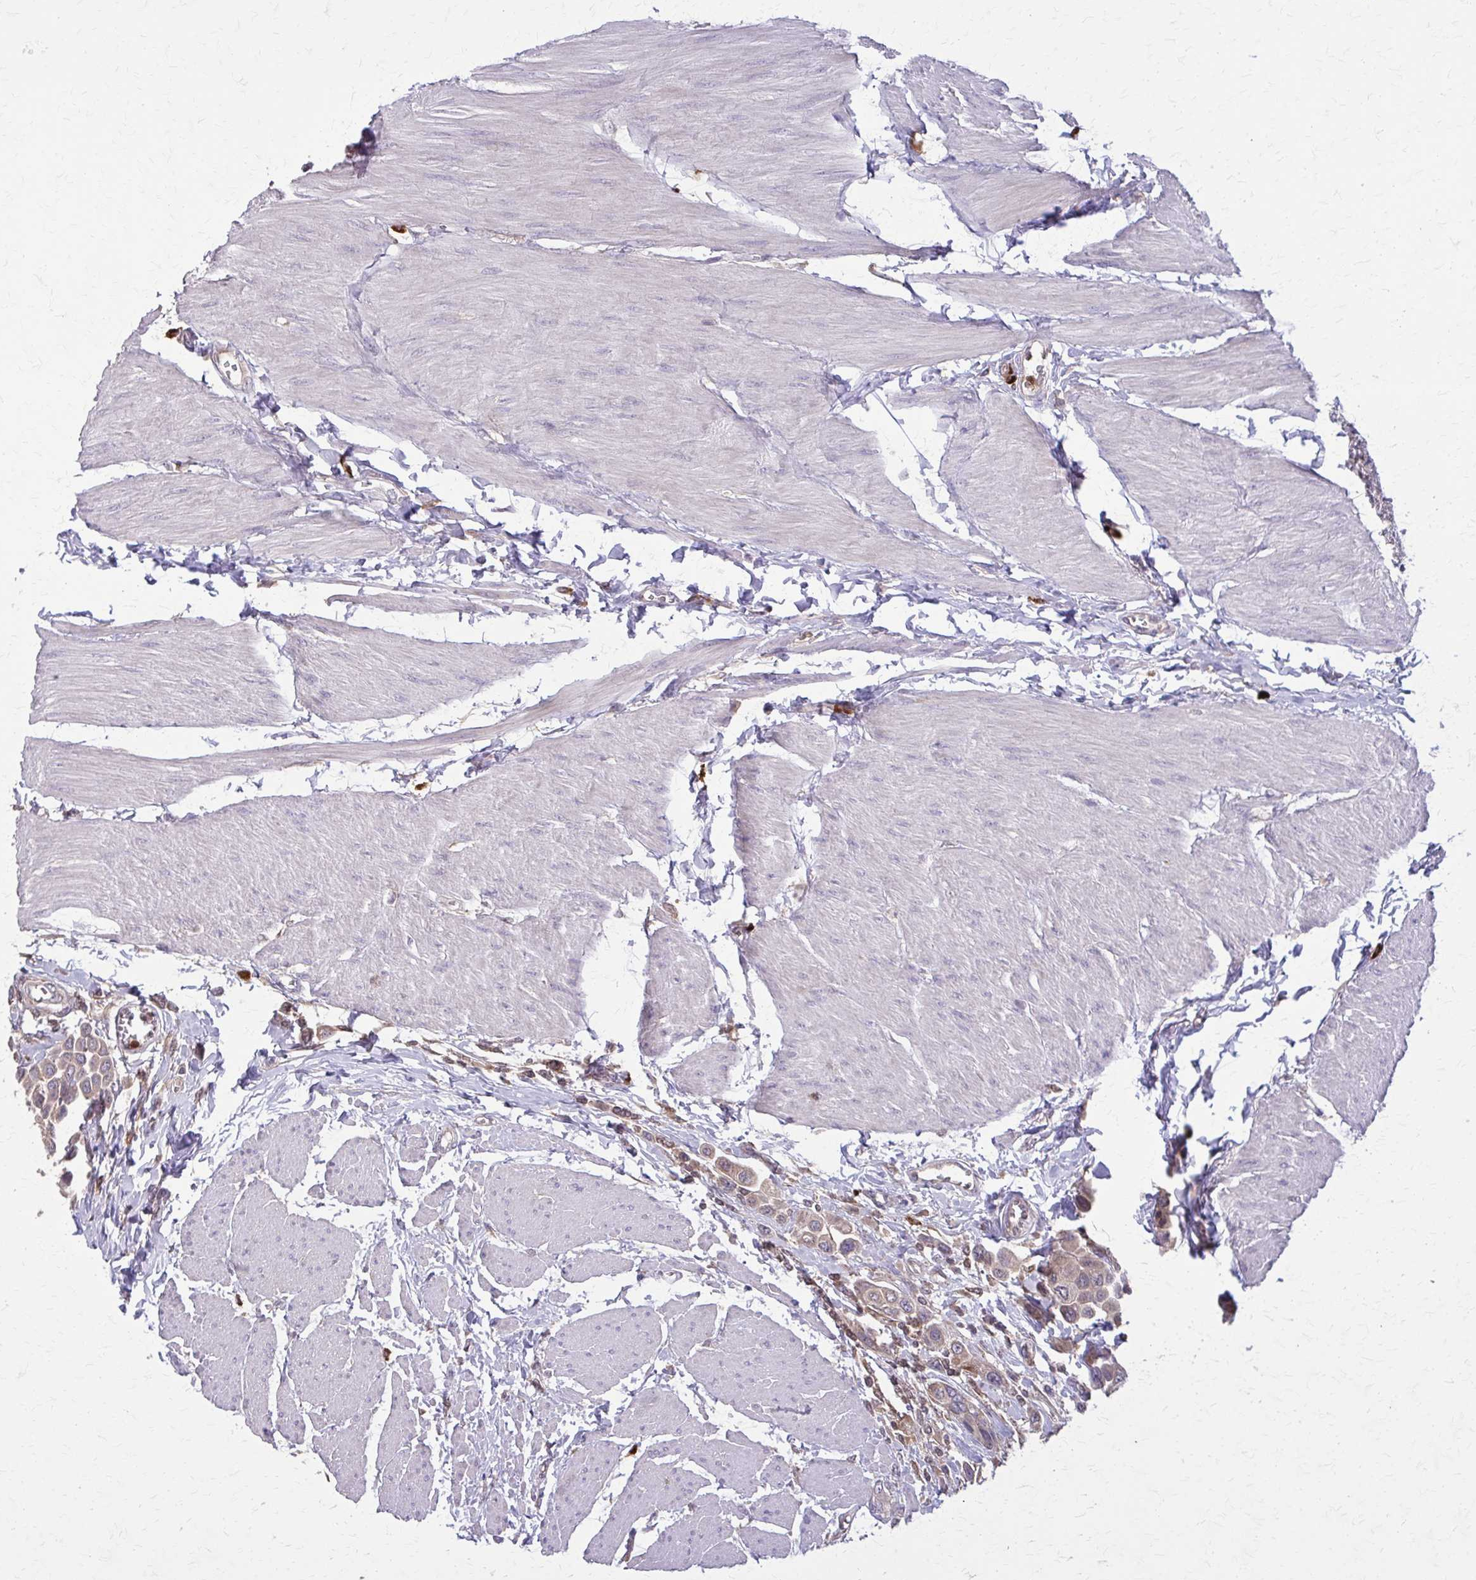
{"staining": {"intensity": "weak", "quantity": "25%-75%", "location": "cytoplasmic/membranous"}, "tissue": "urothelial cancer", "cell_type": "Tumor cells", "image_type": "cancer", "snomed": [{"axis": "morphology", "description": "Urothelial carcinoma, High grade"}, {"axis": "topography", "description": "Urinary bladder"}], "caption": "Protein analysis of high-grade urothelial carcinoma tissue shows weak cytoplasmic/membranous expression in about 25%-75% of tumor cells.", "gene": "NRBF2", "patient": {"sex": "male", "age": 50}}